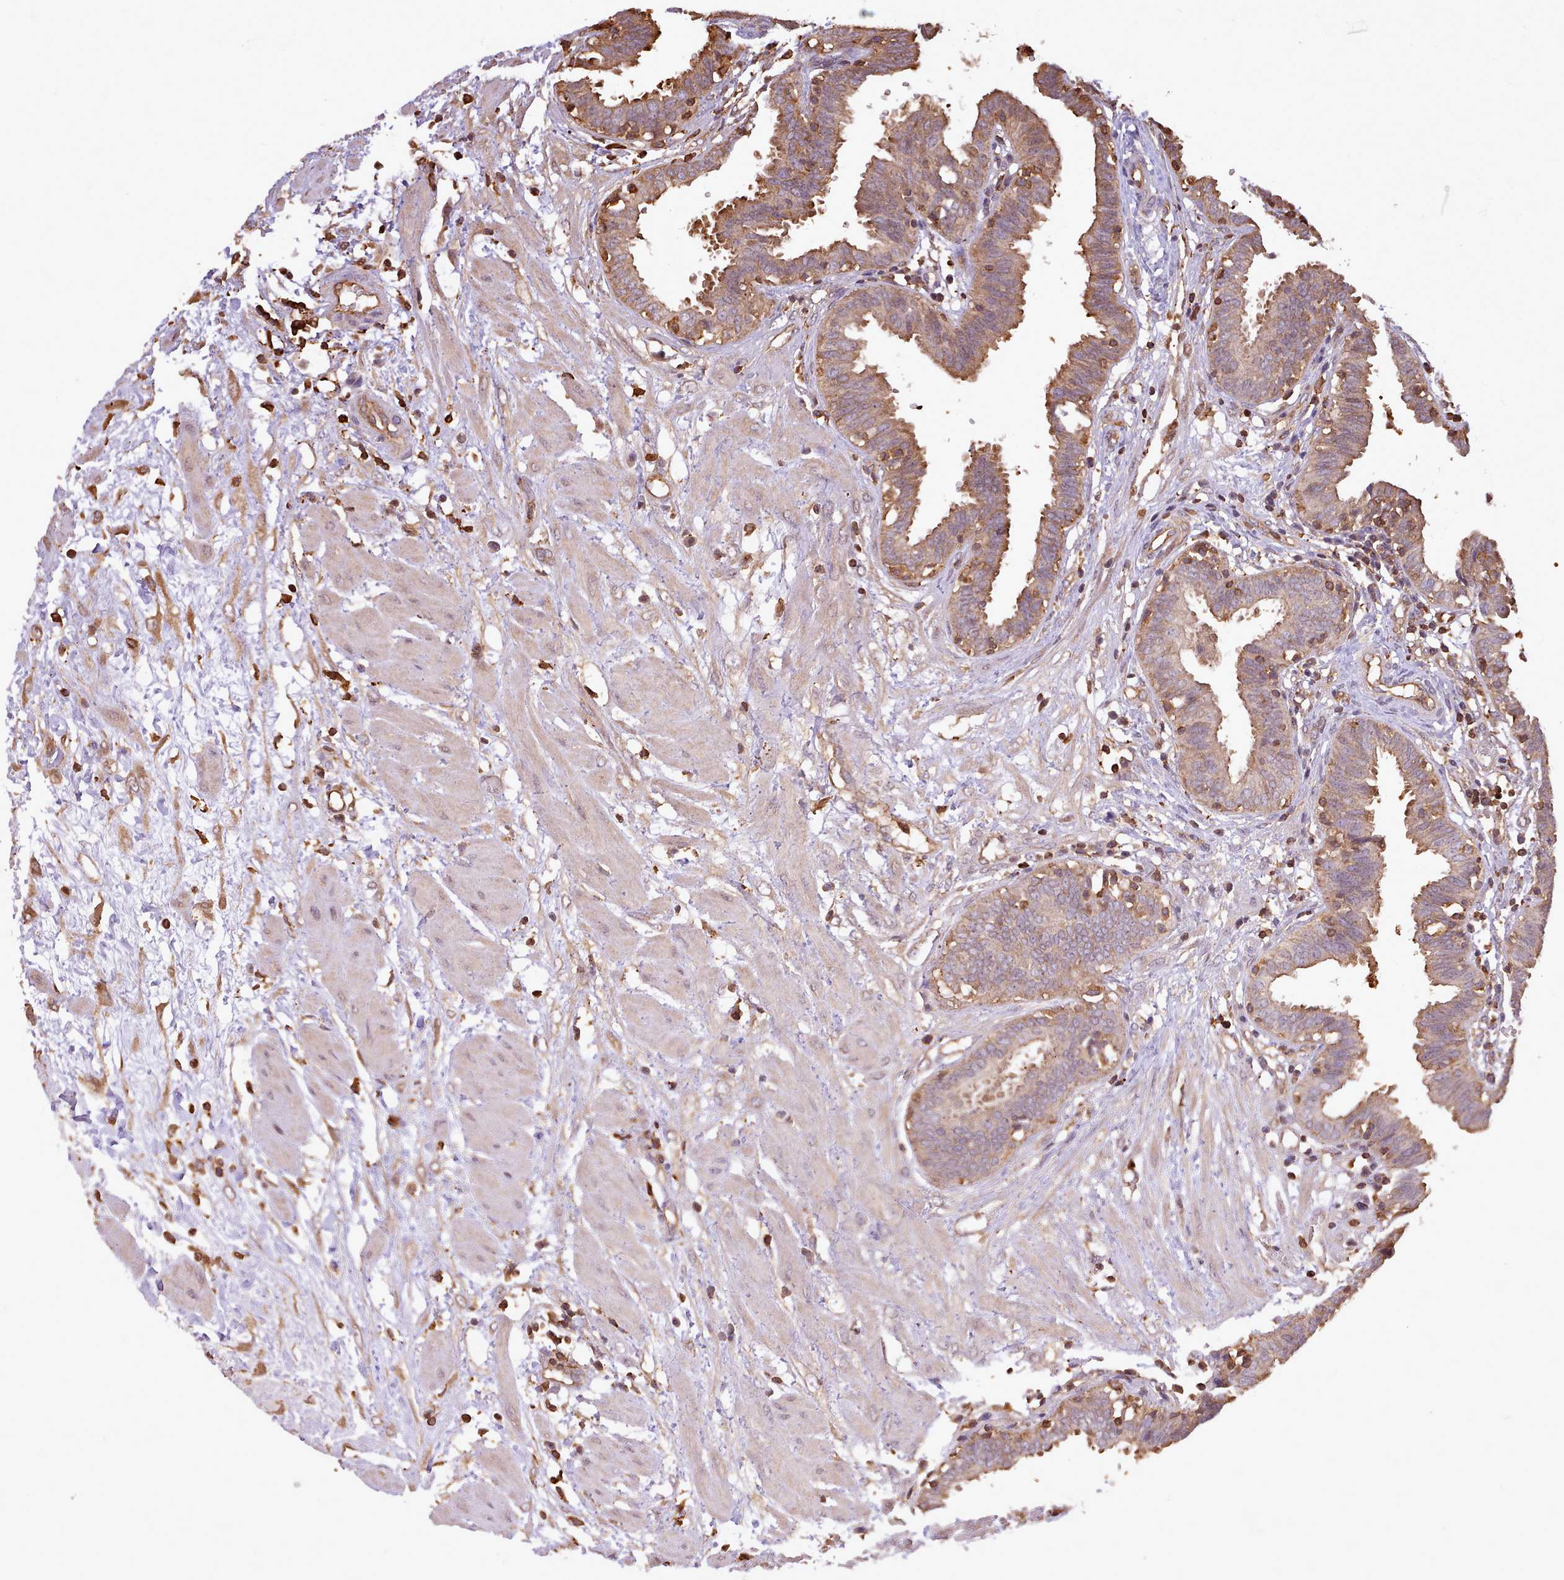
{"staining": {"intensity": "moderate", "quantity": ">75%", "location": "cytoplasmic/membranous"}, "tissue": "fallopian tube", "cell_type": "Glandular cells", "image_type": "normal", "snomed": [{"axis": "morphology", "description": "Normal tissue, NOS"}, {"axis": "topography", "description": "Fallopian tube"}, {"axis": "topography", "description": "Placenta"}], "caption": "Protein staining of benign fallopian tube reveals moderate cytoplasmic/membranous positivity in about >75% of glandular cells.", "gene": "CAPZA1", "patient": {"sex": "female", "age": 32}}